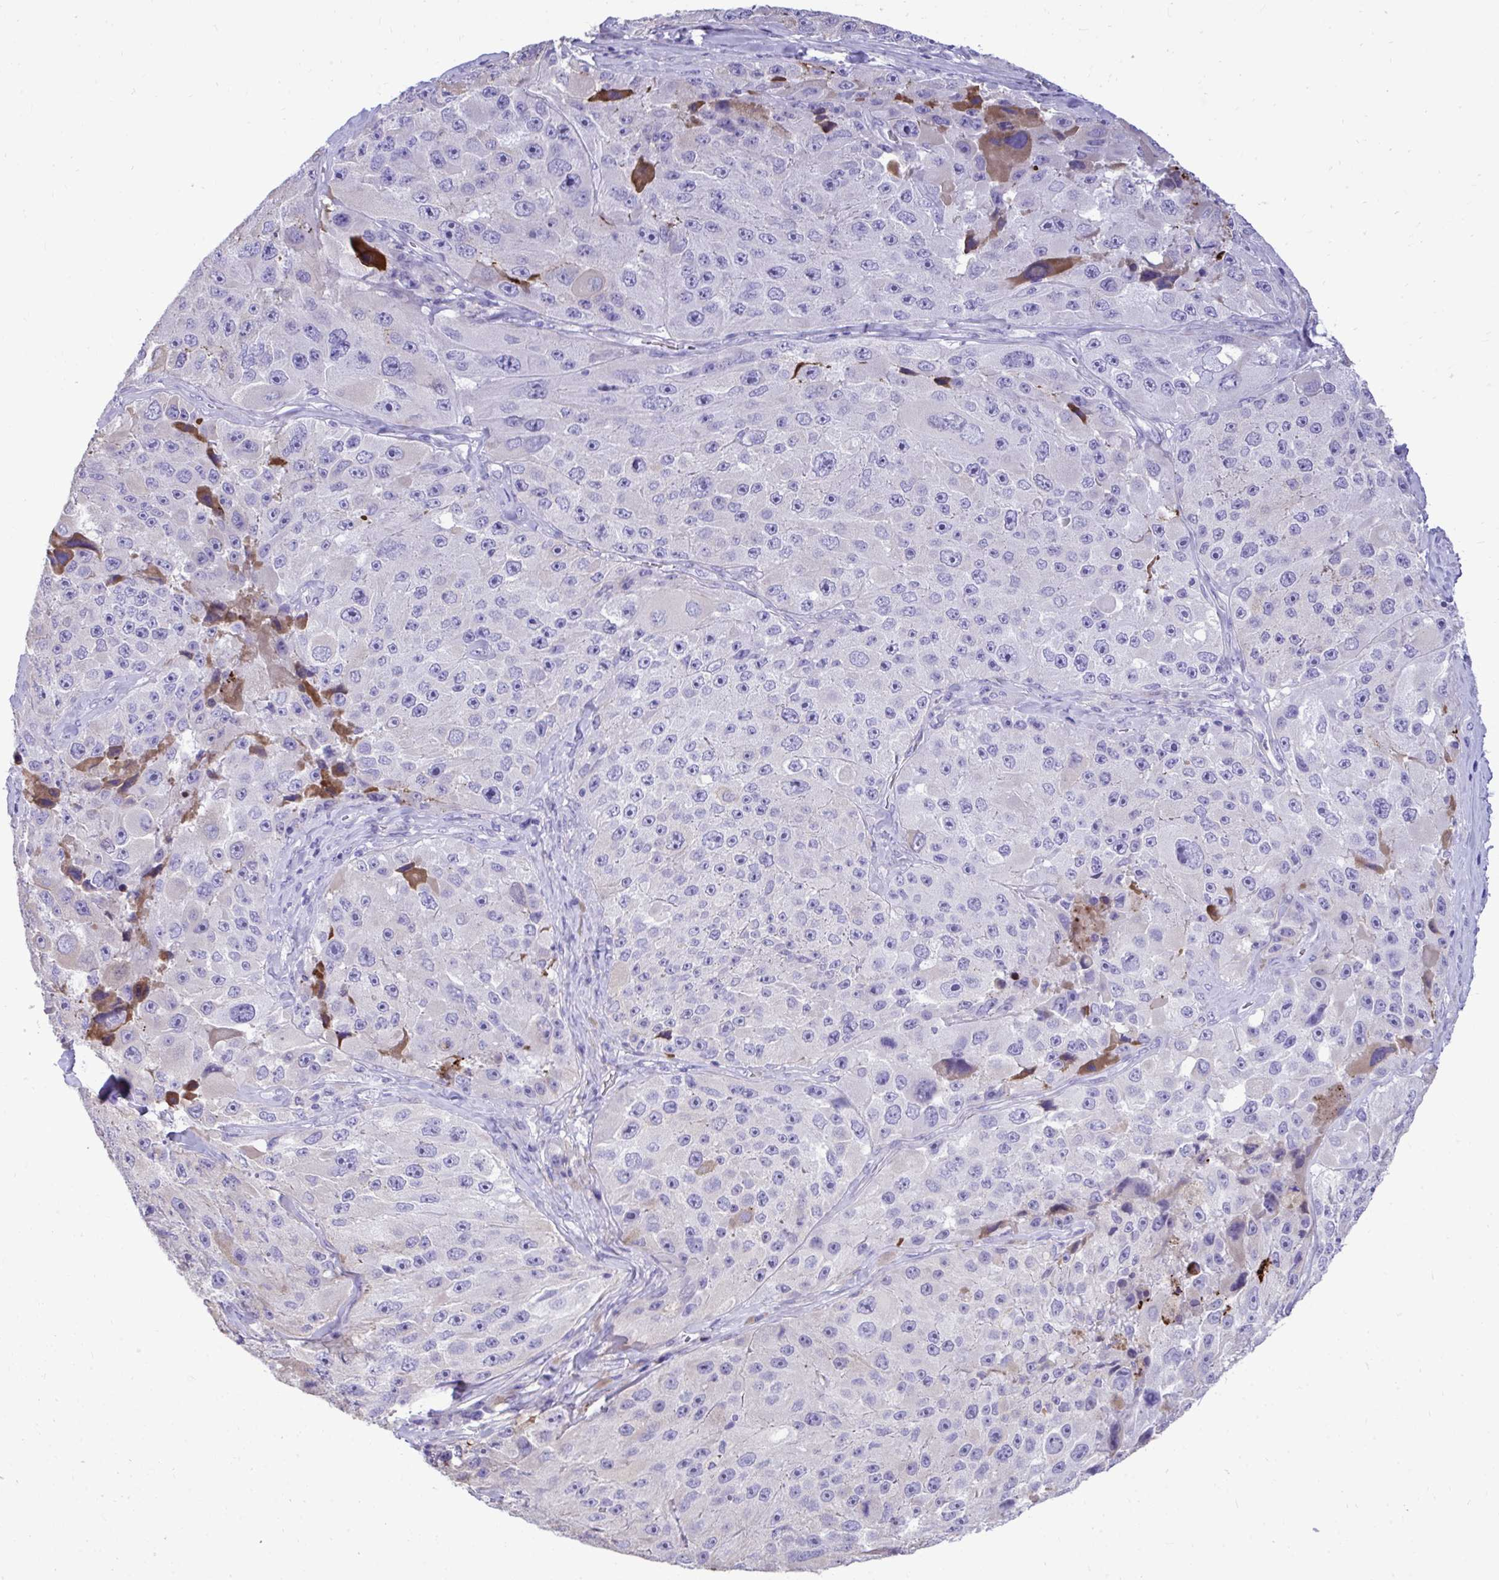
{"staining": {"intensity": "negative", "quantity": "none", "location": "none"}, "tissue": "melanoma", "cell_type": "Tumor cells", "image_type": "cancer", "snomed": [{"axis": "morphology", "description": "Malignant melanoma, Metastatic site"}, {"axis": "topography", "description": "Lymph node"}], "caption": "DAB (3,3'-diaminobenzidine) immunohistochemical staining of human malignant melanoma (metastatic site) shows no significant positivity in tumor cells.", "gene": "HRG", "patient": {"sex": "male", "age": 62}}